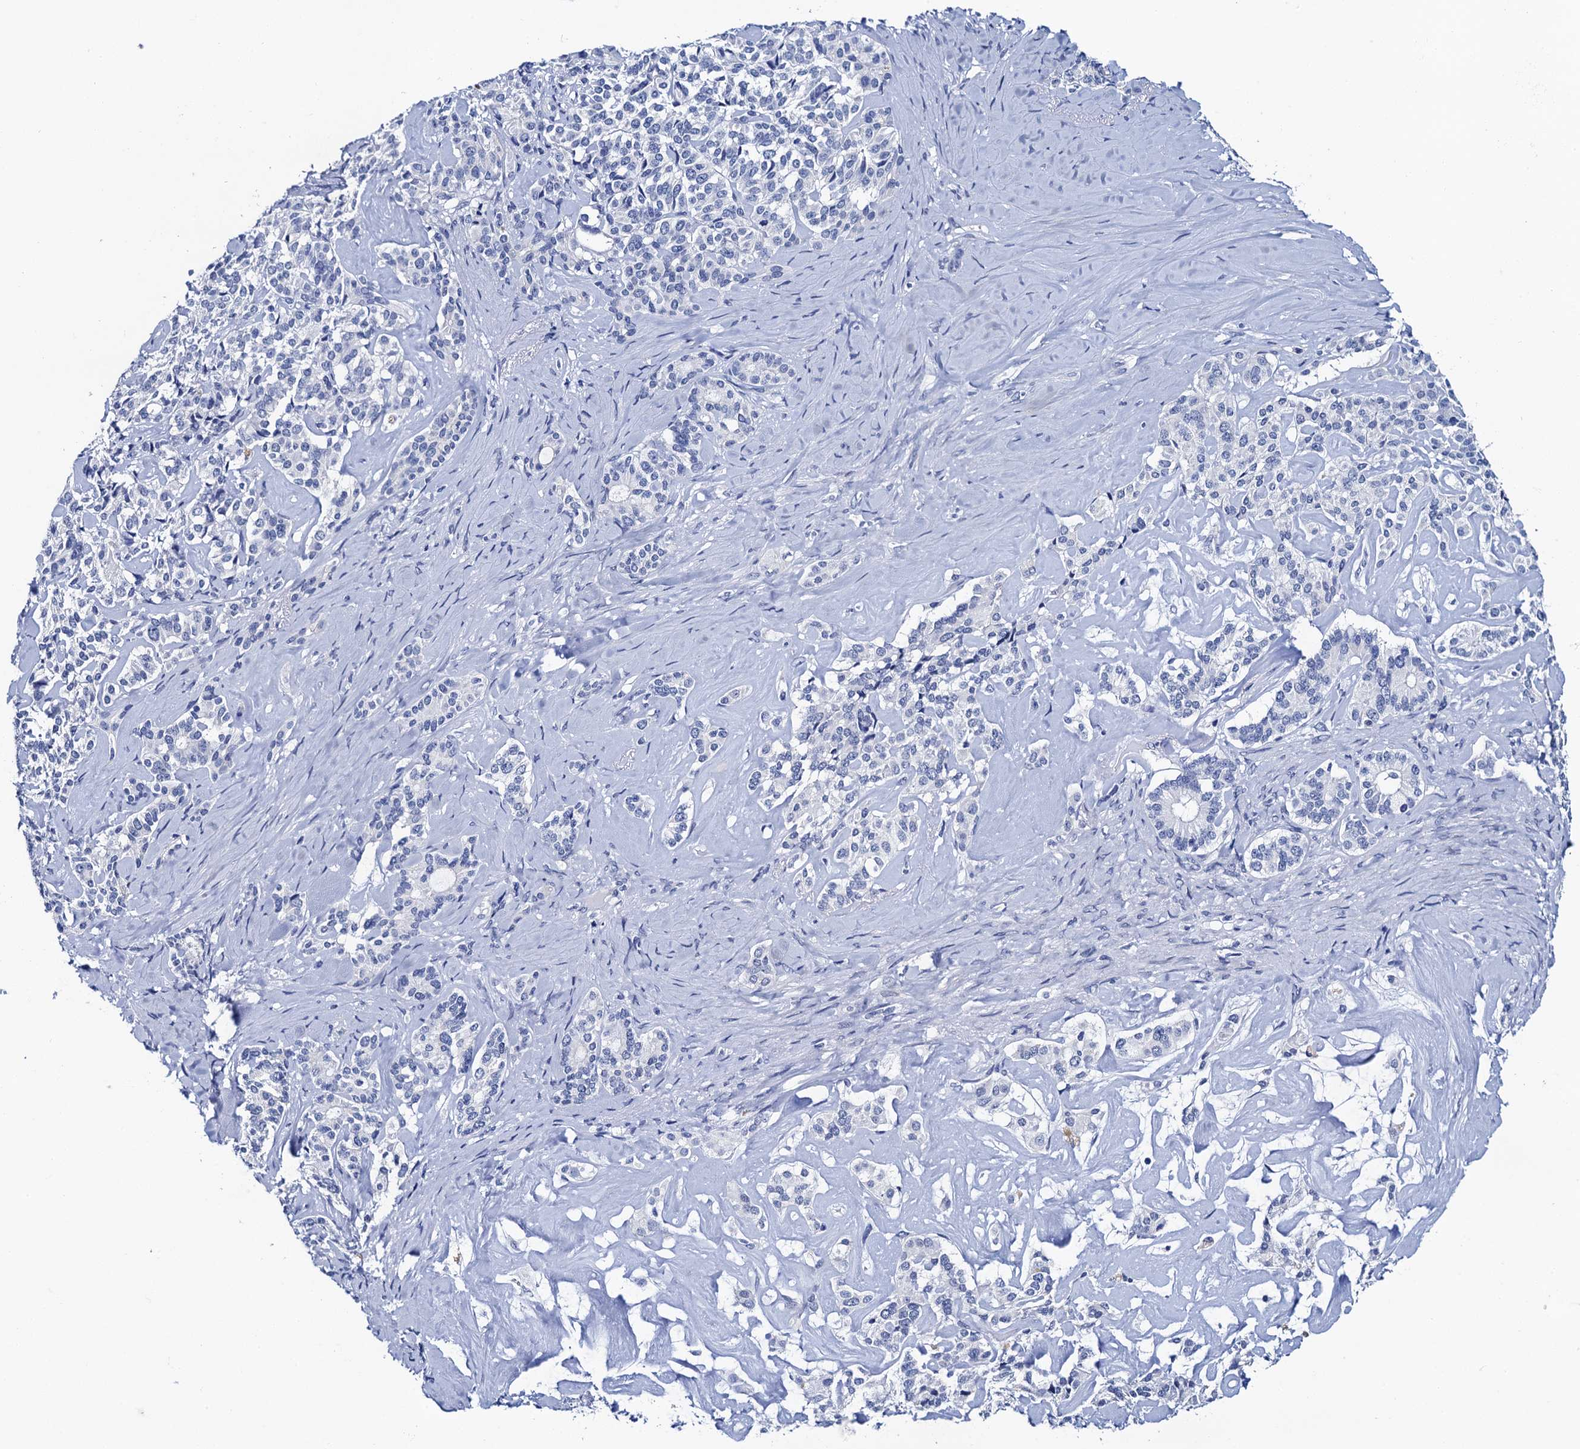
{"staining": {"intensity": "negative", "quantity": "none", "location": "none"}, "tissue": "pancreatic cancer", "cell_type": "Tumor cells", "image_type": "cancer", "snomed": [{"axis": "morphology", "description": "Adenocarcinoma, NOS"}, {"axis": "topography", "description": "Pancreas"}], "caption": "This micrograph is of pancreatic cancer (adenocarcinoma) stained with immunohistochemistry to label a protein in brown with the nuclei are counter-stained blue. There is no expression in tumor cells. Brightfield microscopy of immunohistochemistry (IHC) stained with DAB (3,3'-diaminobenzidine) (brown) and hematoxylin (blue), captured at high magnification.", "gene": "LYPD3", "patient": {"sex": "female", "age": 74}}